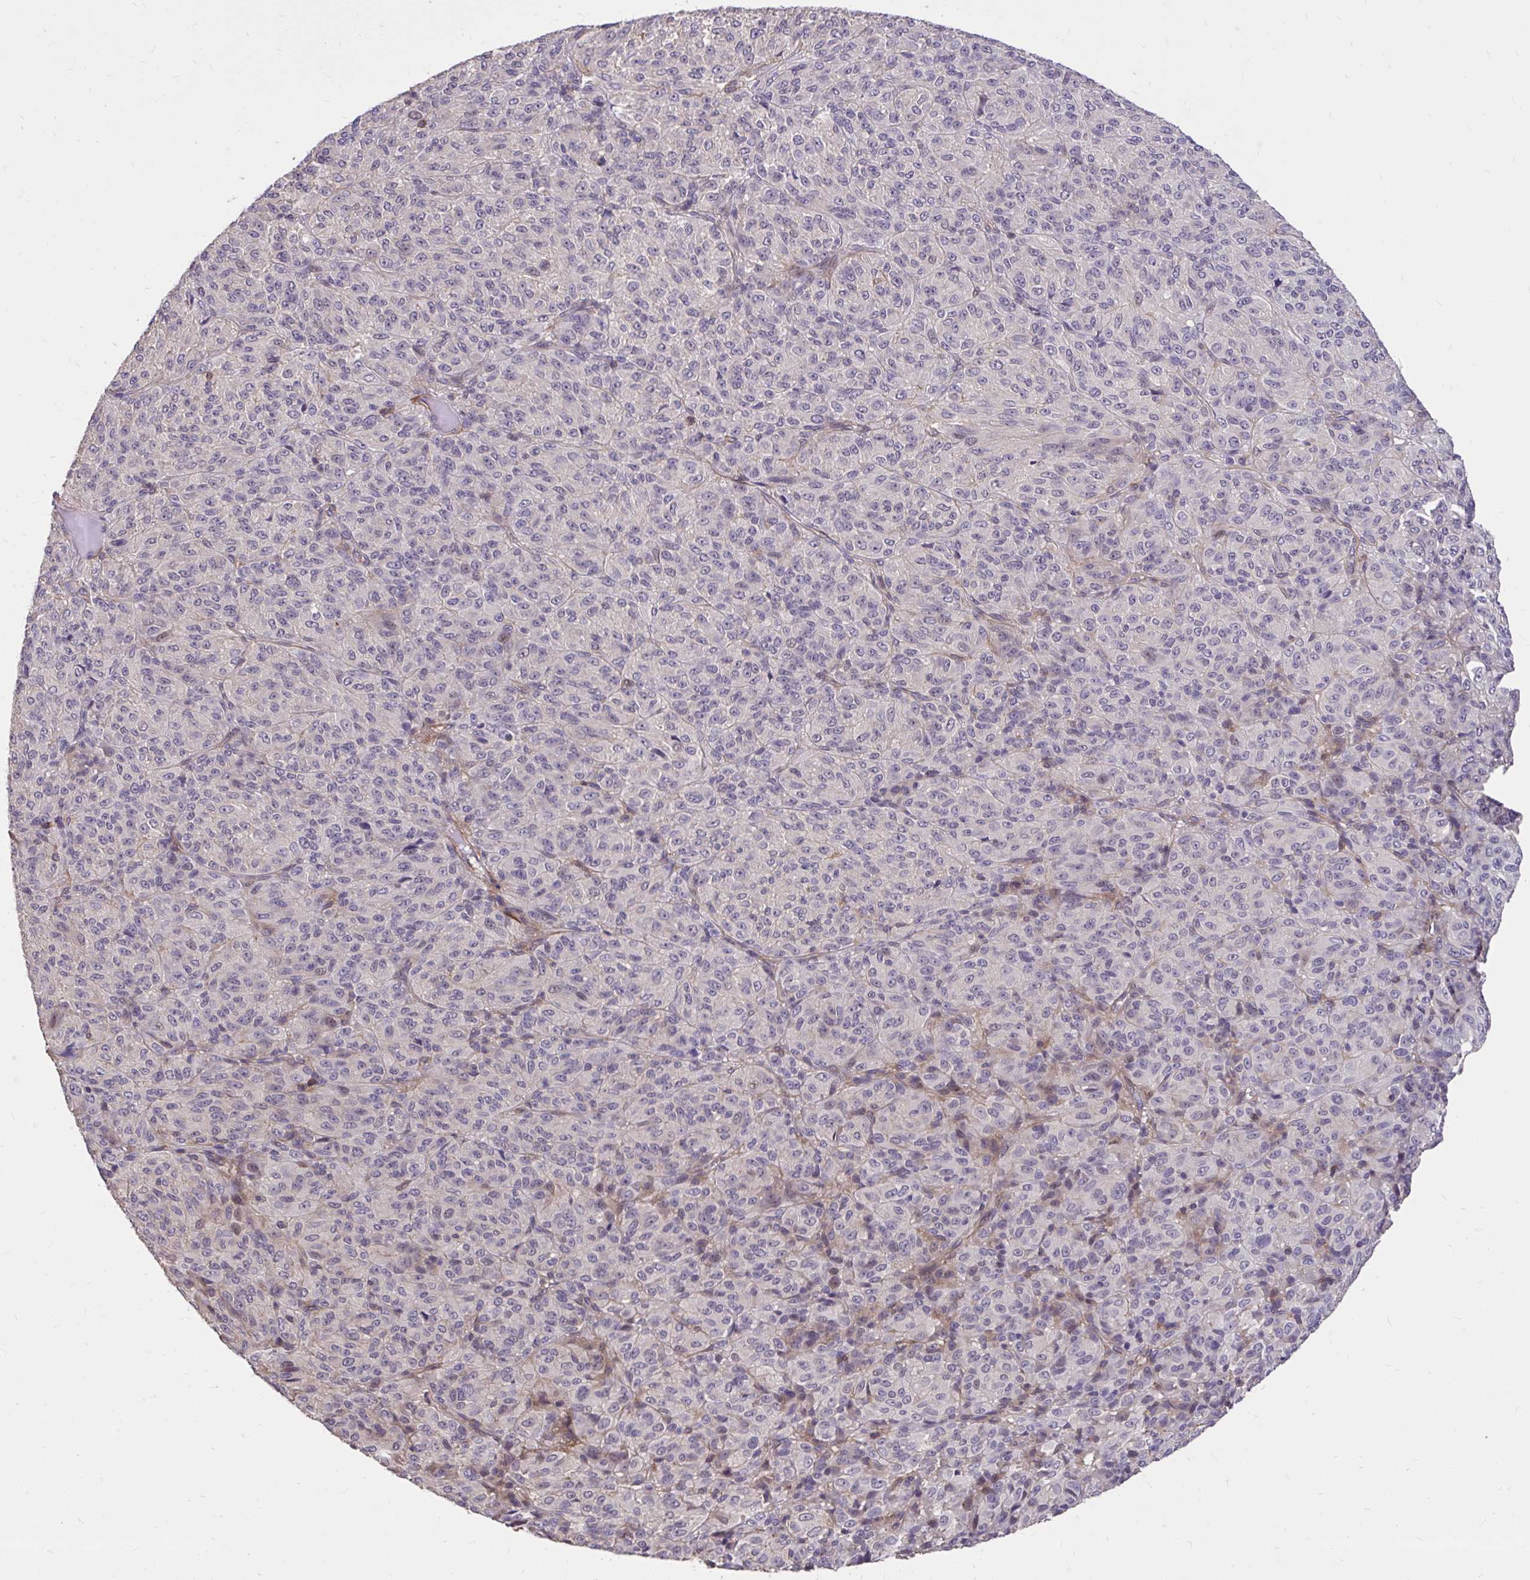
{"staining": {"intensity": "negative", "quantity": "none", "location": "none"}, "tissue": "melanoma", "cell_type": "Tumor cells", "image_type": "cancer", "snomed": [{"axis": "morphology", "description": "Malignant melanoma, Metastatic site"}, {"axis": "topography", "description": "Brain"}], "caption": "Protein analysis of melanoma demonstrates no significant expression in tumor cells.", "gene": "IGFL2", "patient": {"sex": "female", "age": 56}}